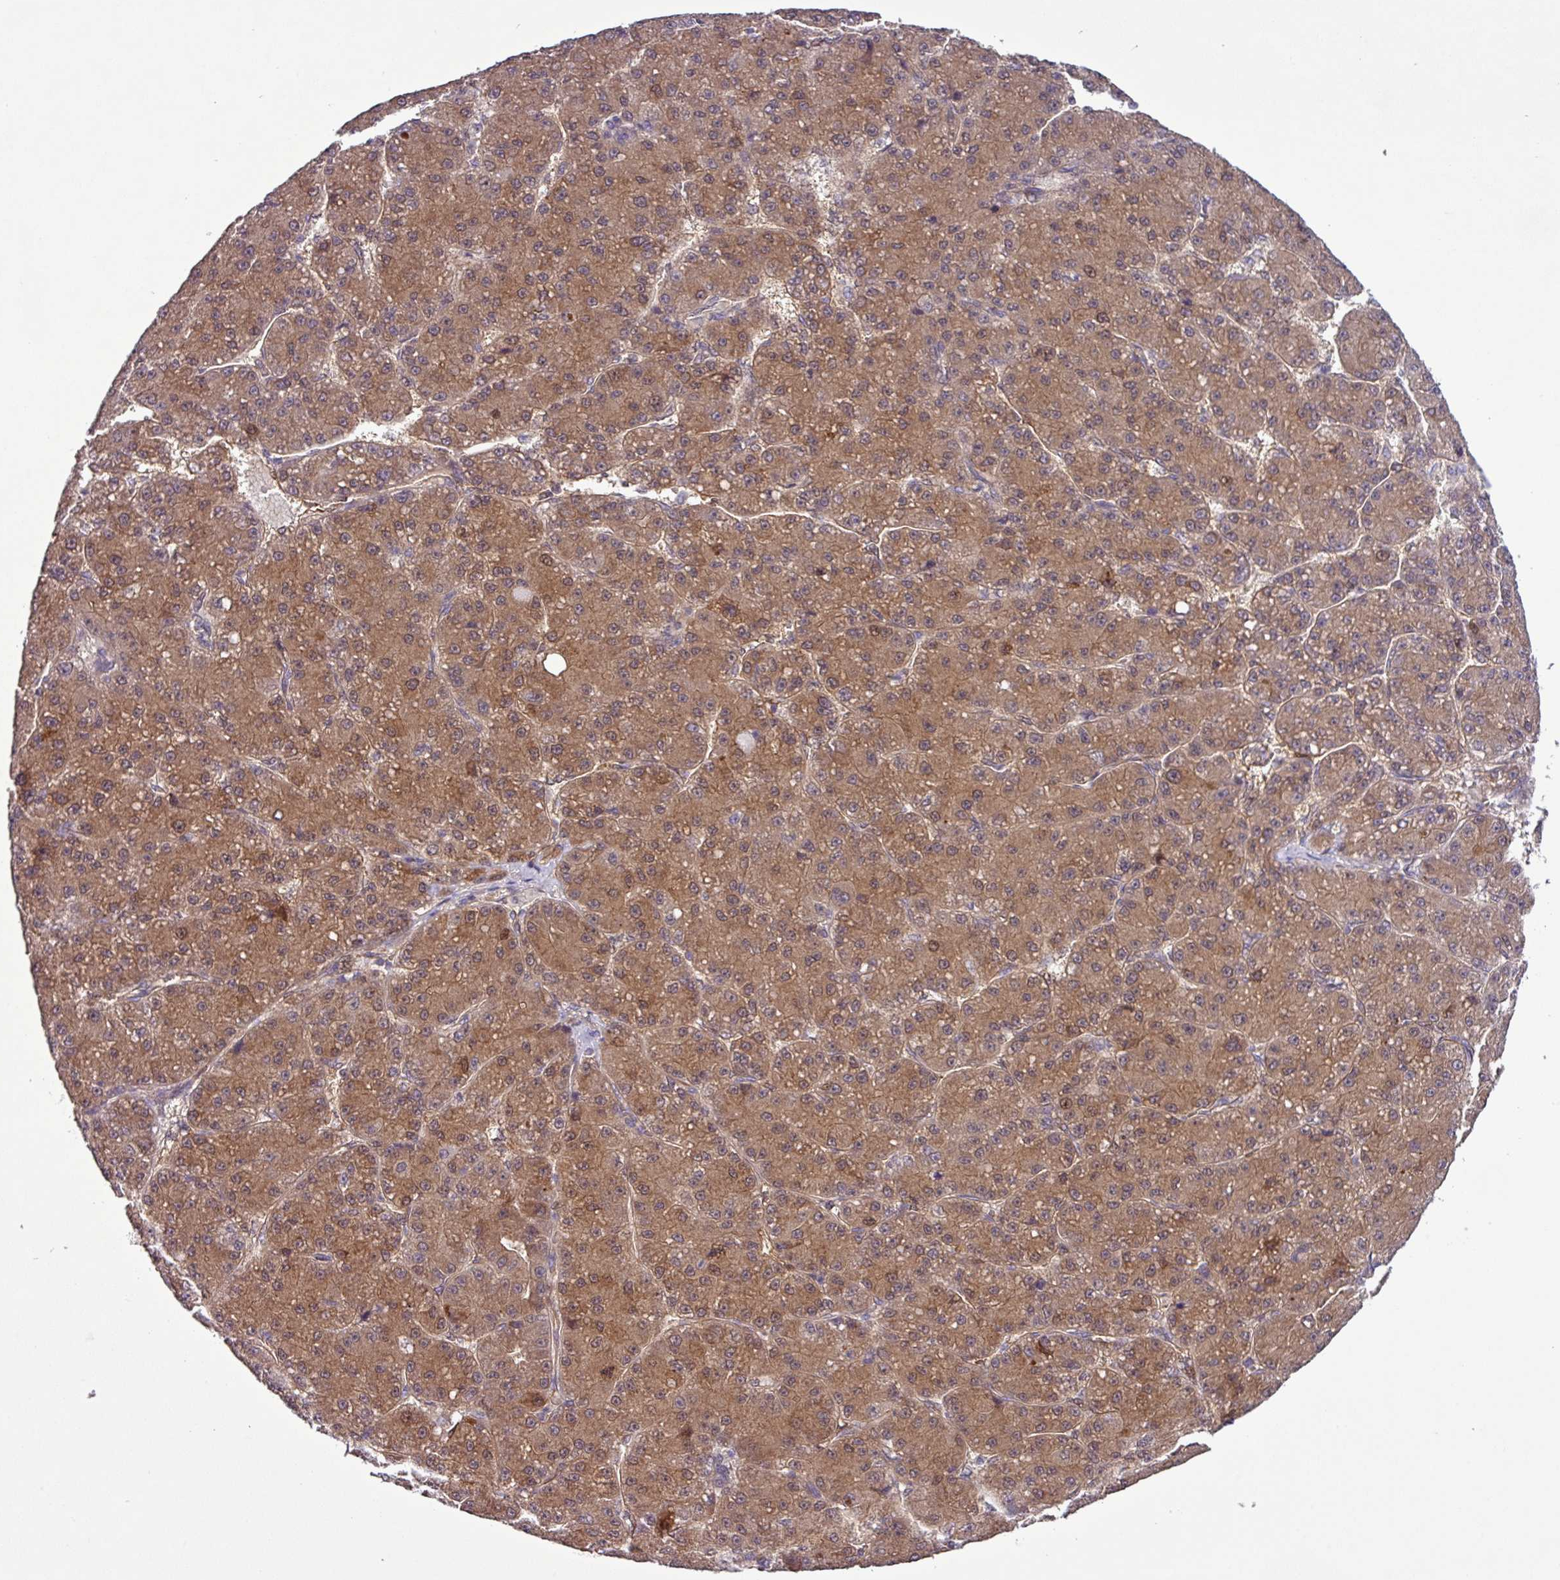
{"staining": {"intensity": "moderate", "quantity": ">75%", "location": "cytoplasmic/membranous,nuclear"}, "tissue": "liver cancer", "cell_type": "Tumor cells", "image_type": "cancer", "snomed": [{"axis": "morphology", "description": "Carcinoma, Hepatocellular, NOS"}, {"axis": "topography", "description": "Liver"}], "caption": "A brown stain highlights moderate cytoplasmic/membranous and nuclear positivity of a protein in human liver cancer tumor cells.", "gene": "CARHSP1", "patient": {"sex": "male", "age": 67}}